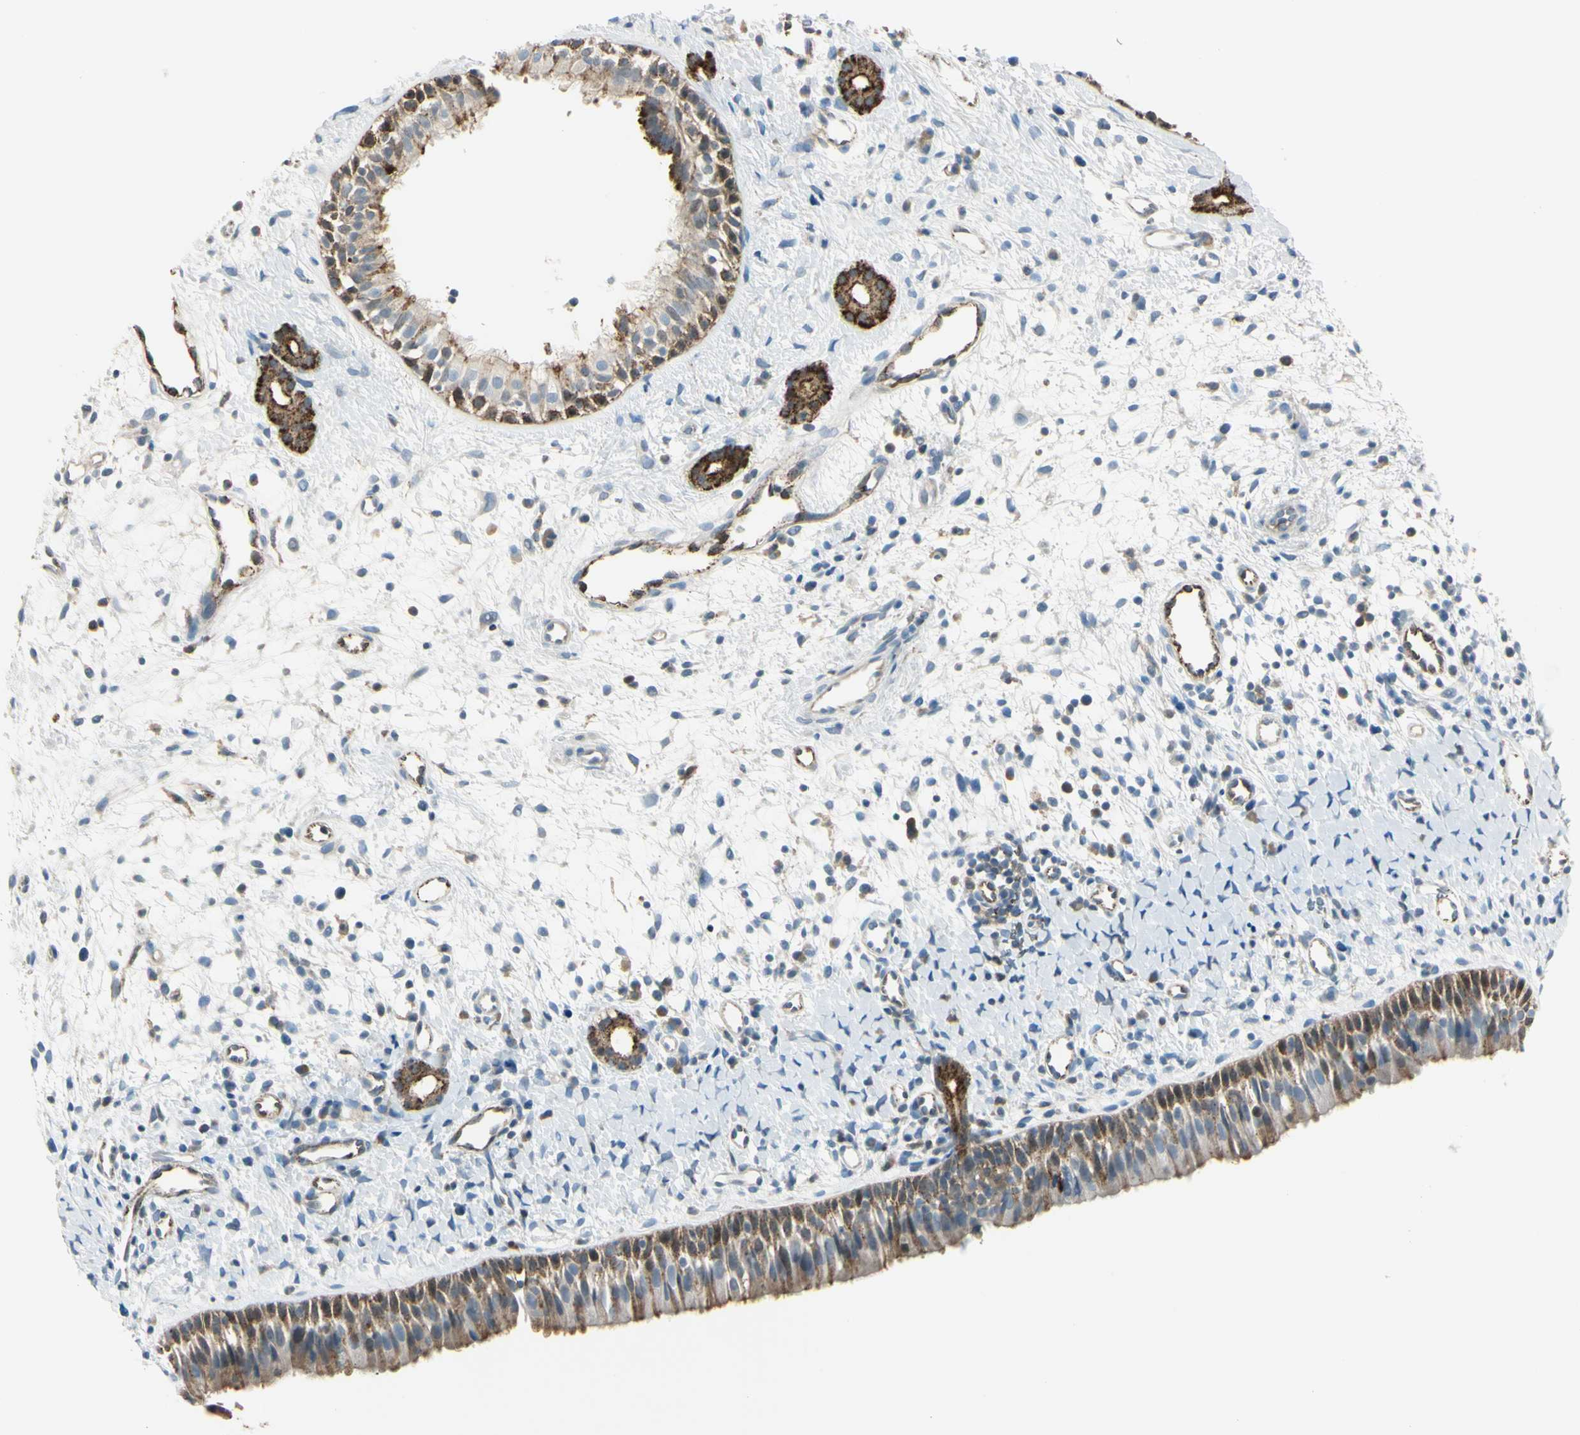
{"staining": {"intensity": "moderate", "quantity": ">75%", "location": "cytoplasmic/membranous"}, "tissue": "nasopharynx", "cell_type": "Respiratory epithelial cells", "image_type": "normal", "snomed": [{"axis": "morphology", "description": "Normal tissue, NOS"}, {"axis": "topography", "description": "Nasopharynx"}], "caption": "Immunohistochemistry photomicrograph of unremarkable nasopharynx: nasopharynx stained using IHC shows medium levels of moderate protein expression localized specifically in the cytoplasmic/membranous of respiratory epithelial cells, appearing as a cytoplasmic/membranous brown color.", "gene": "CYRIB", "patient": {"sex": "male", "age": 22}}